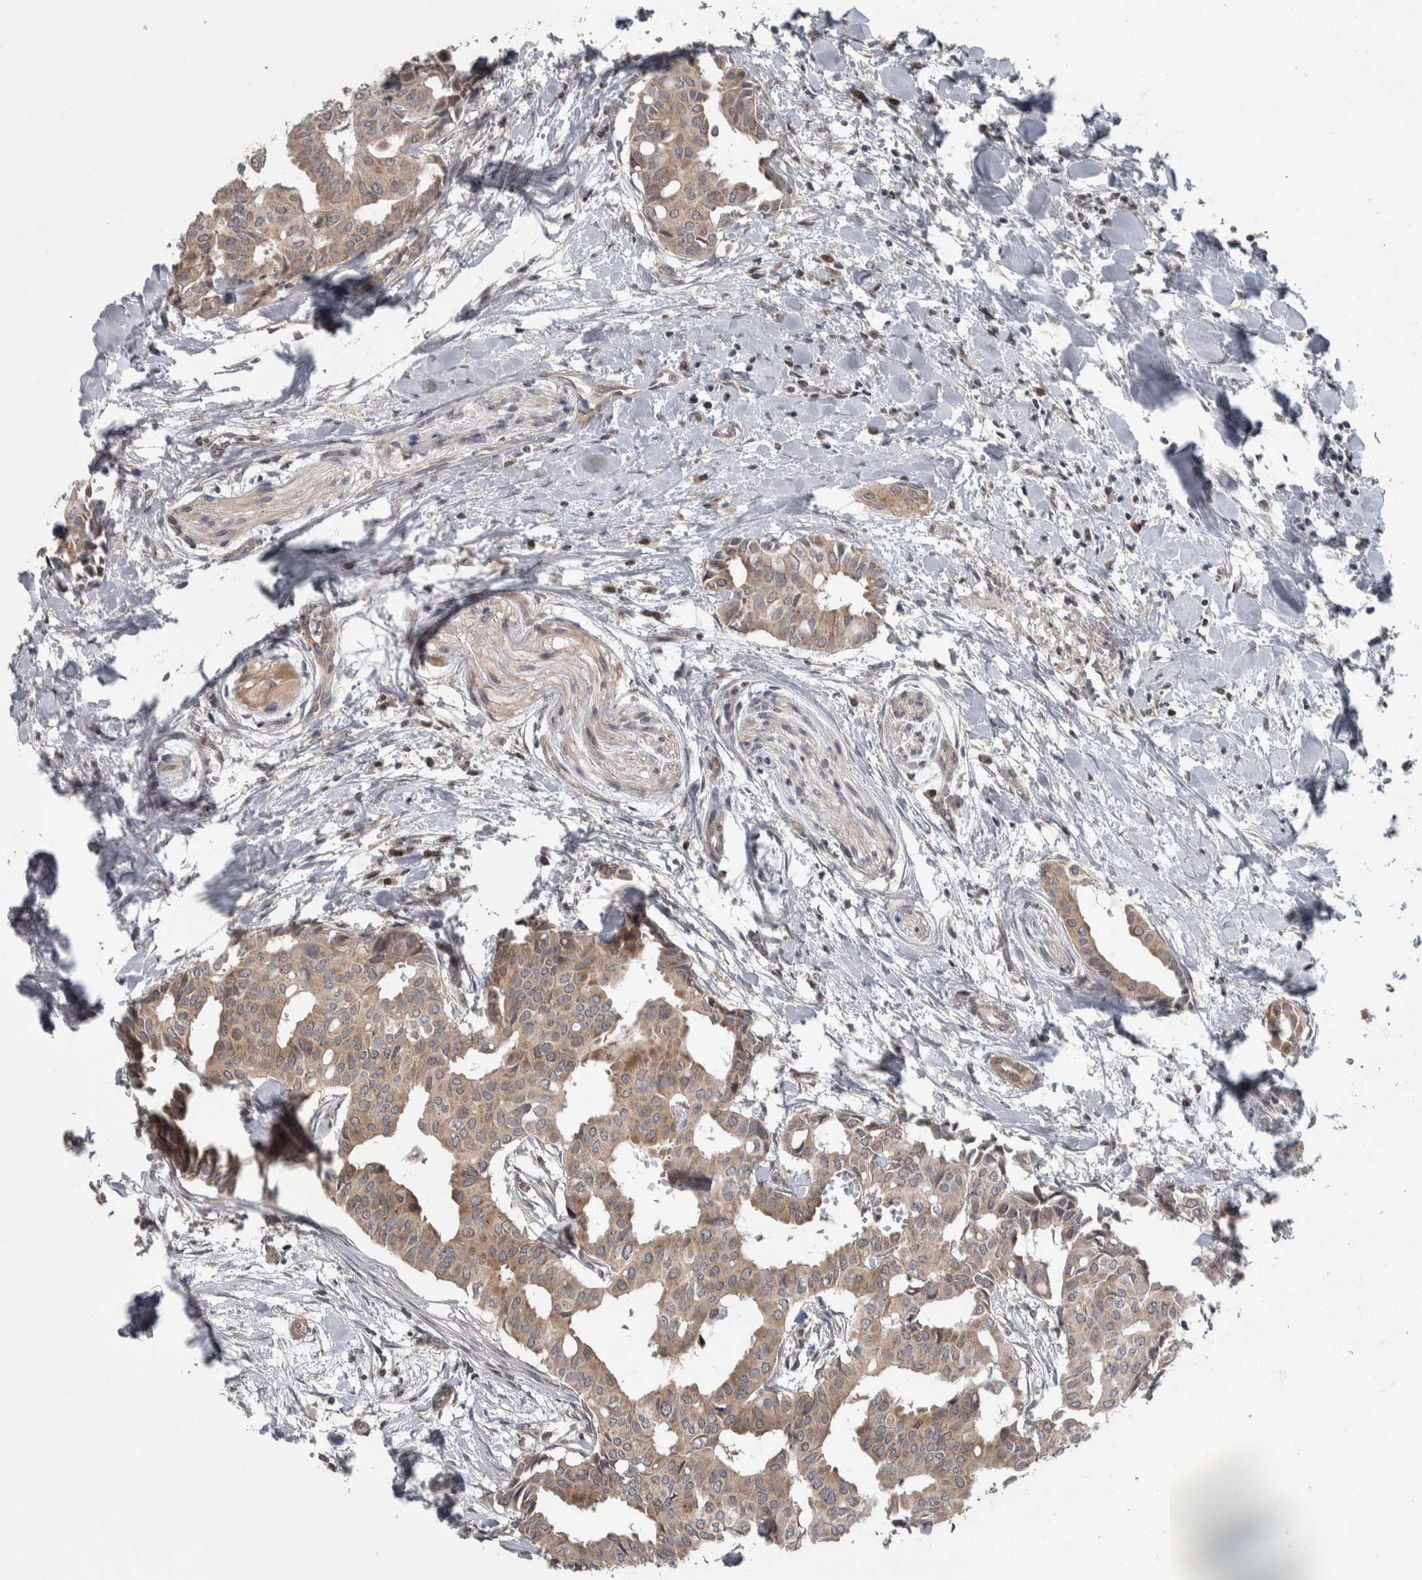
{"staining": {"intensity": "moderate", "quantity": ">75%", "location": "cytoplasmic/membranous"}, "tissue": "head and neck cancer", "cell_type": "Tumor cells", "image_type": "cancer", "snomed": [{"axis": "morphology", "description": "Adenocarcinoma, NOS"}, {"axis": "topography", "description": "Salivary gland"}, {"axis": "topography", "description": "Head-Neck"}], "caption": "Protein staining of head and neck cancer tissue displays moderate cytoplasmic/membranous staining in approximately >75% of tumor cells.", "gene": "CWC27", "patient": {"sex": "female", "age": 59}}